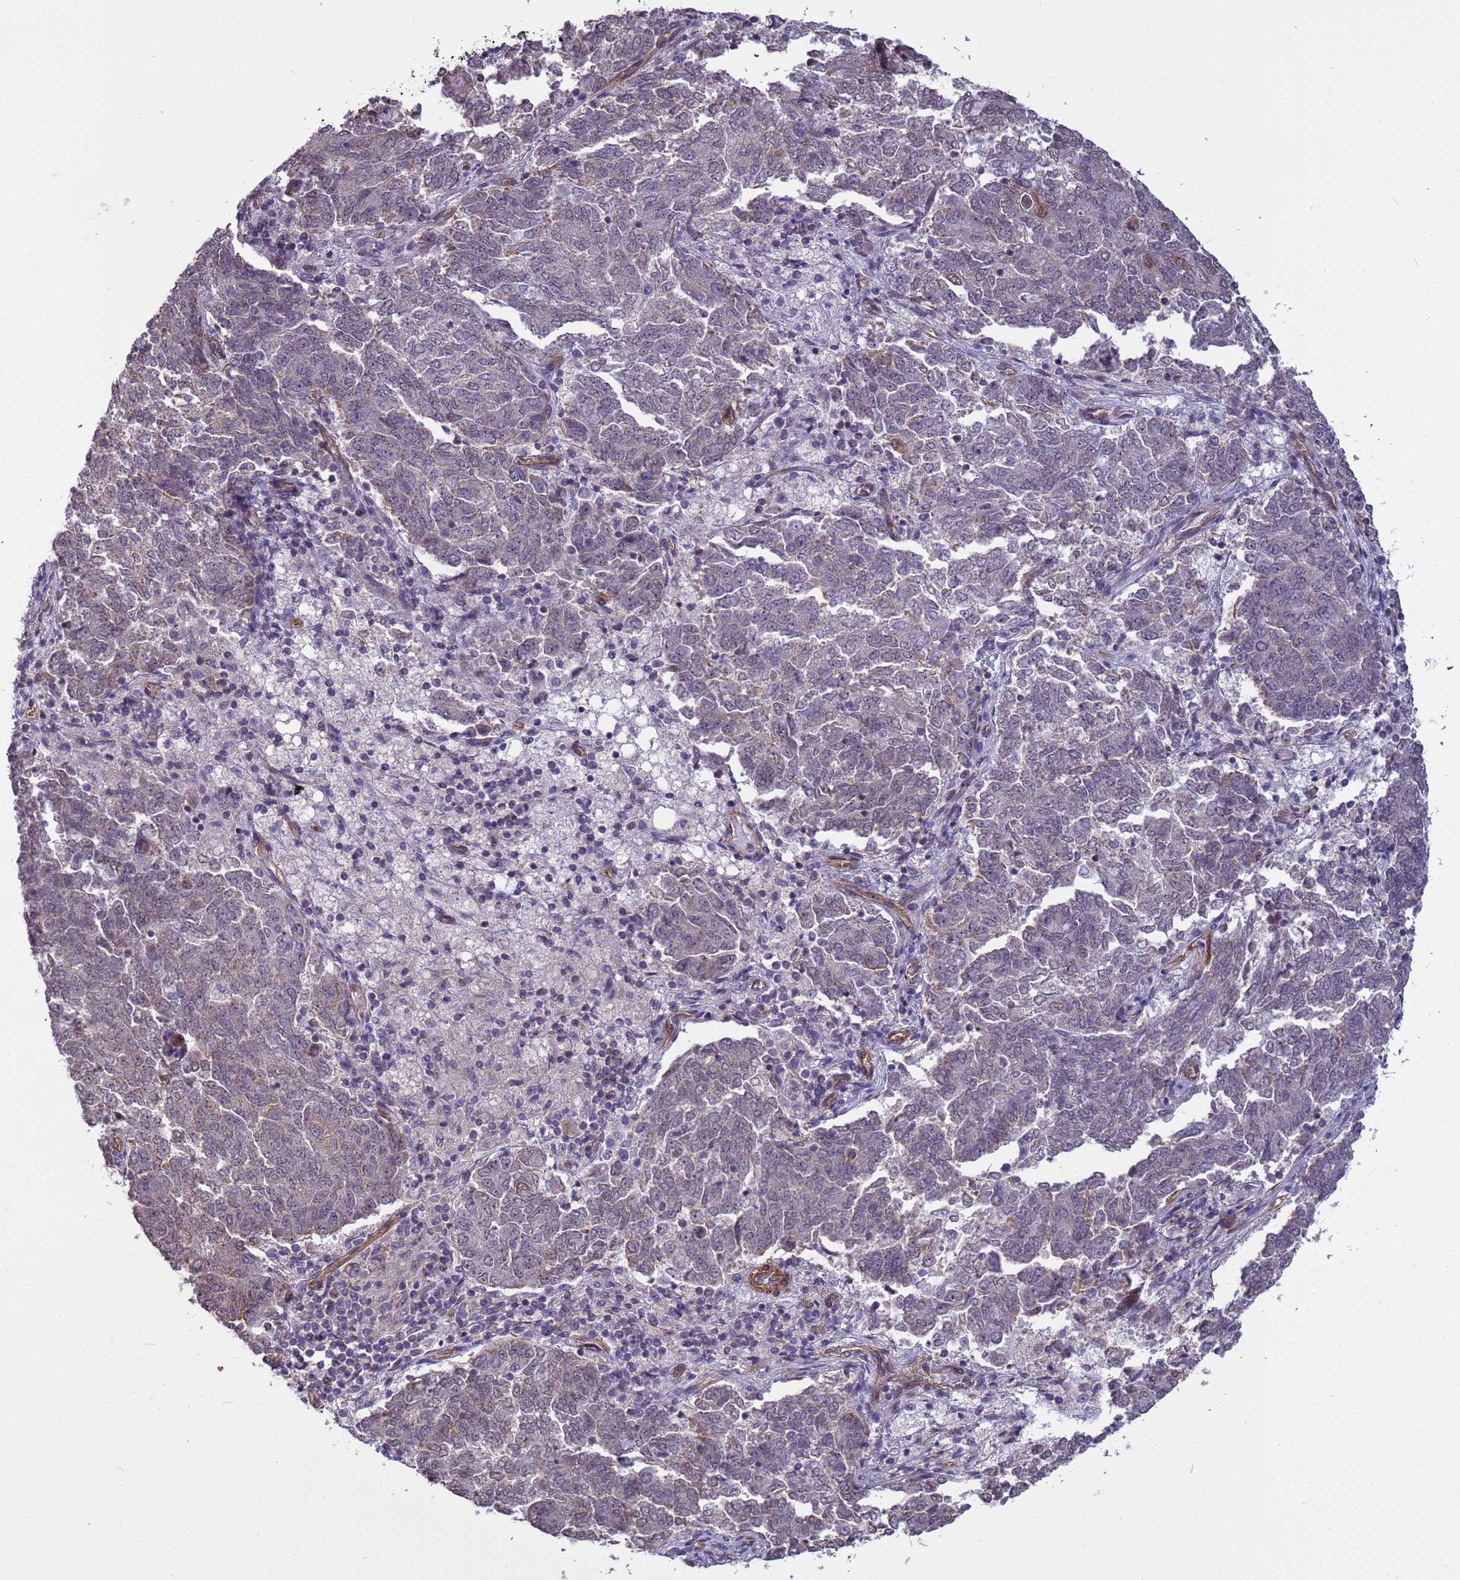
{"staining": {"intensity": "negative", "quantity": "none", "location": "none"}, "tissue": "endometrial cancer", "cell_type": "Tumor cells", "image_type": "cancer", "snomed": [{"axis": "morphology", "description": "Adenocarcinoma, NOS"}, {"axis": "topography", "description": "Endometrium"}], "caption": "Endometrial cancer (adenocarcinoma) stained for a protein using IHC demonstrates no expression tumor cells.", "gene": "ITGB4", "patient": {"sex": "female", "age": 80}}